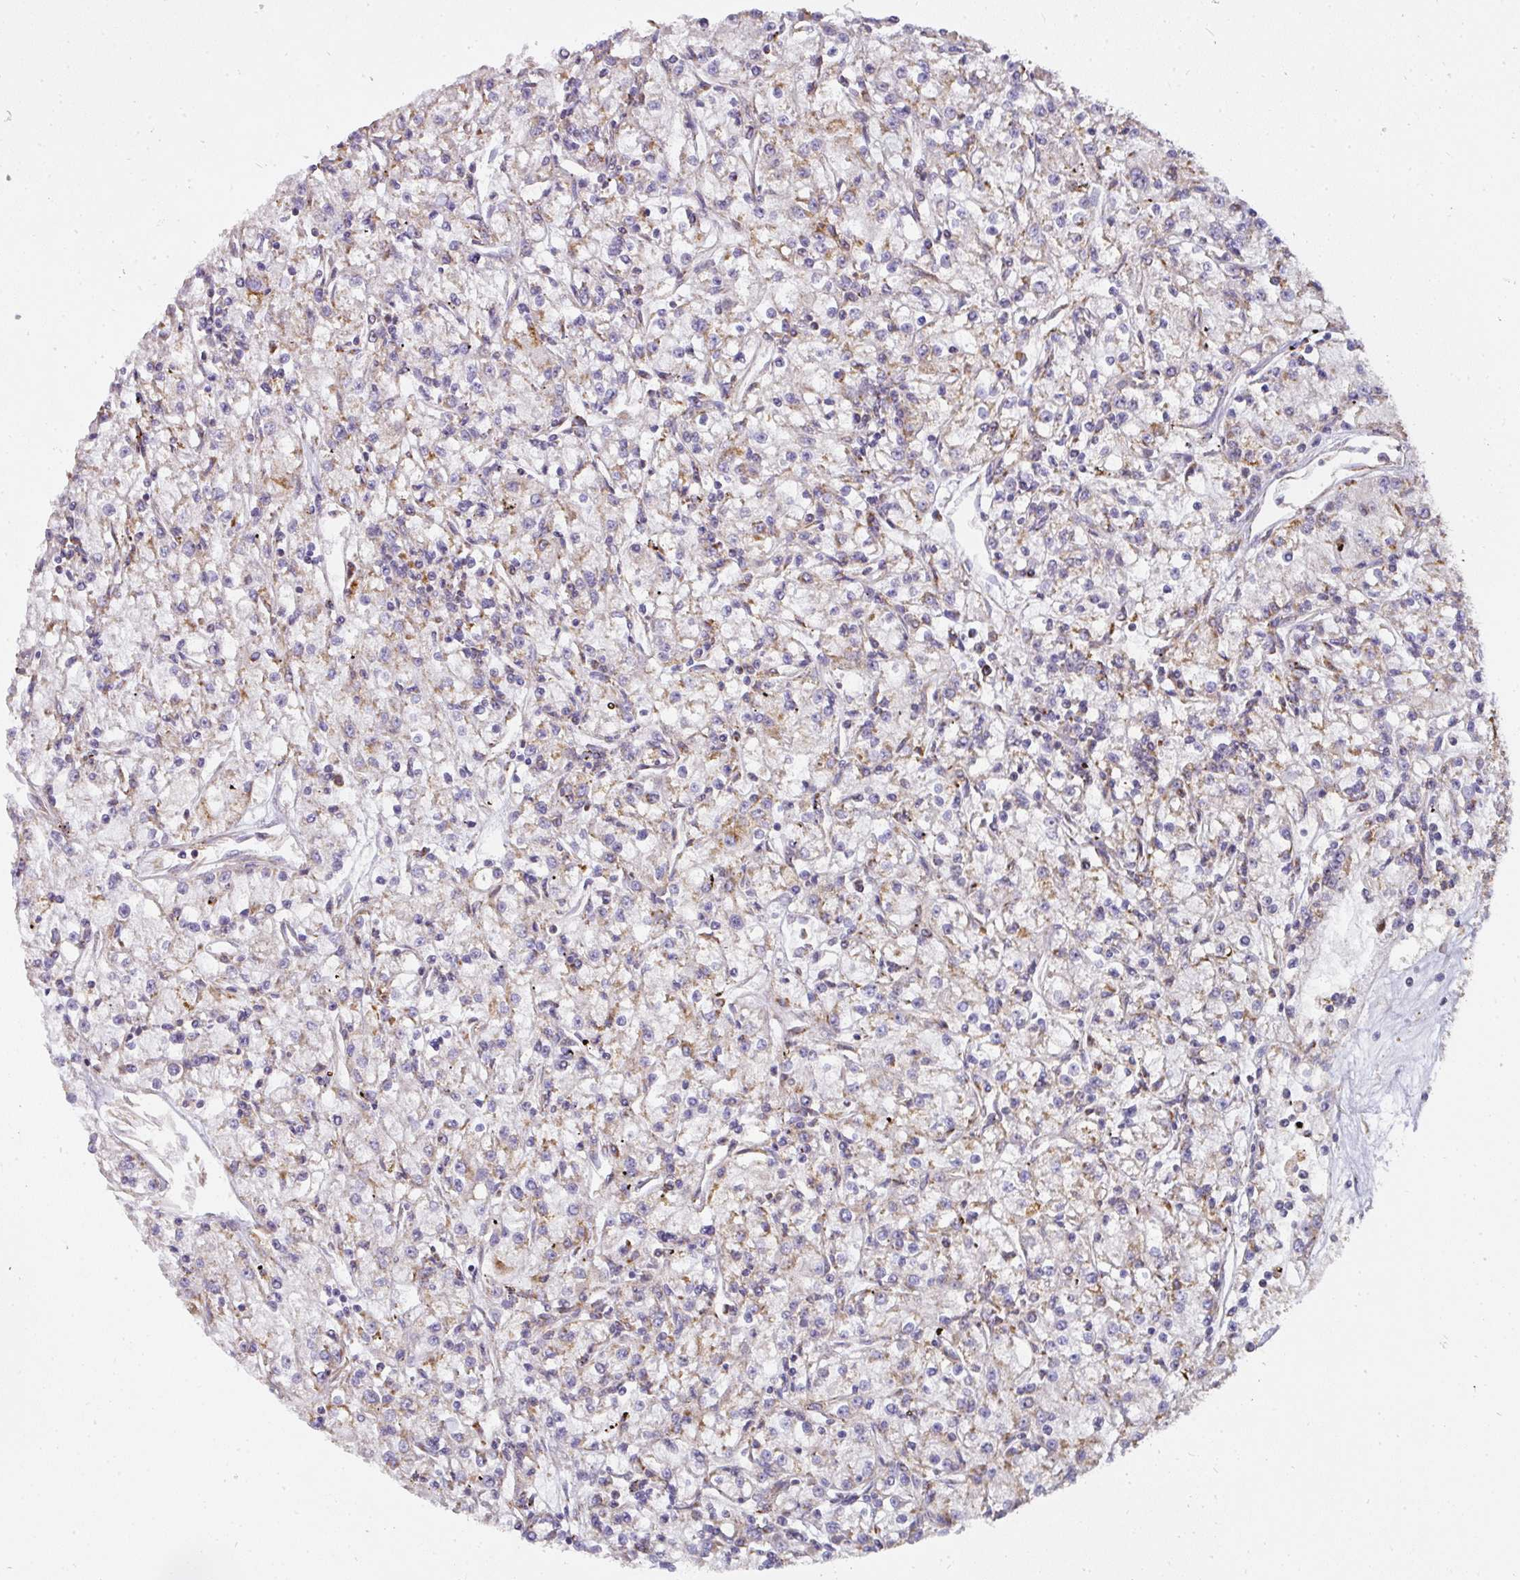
{"staining": {"intensity": "weak", "quantity": "25%-75%", "location": "cytoplasmic/membranous"}, "tissue": "renal cancer", "cell_type": "Tumor cells", "image_type": "cancer", "snomed": [{"axis": "morphology", "description": "Adenocarcinoma, NOS"}, {"axis": "topography", "description": "Kidney"}], "caption": "This image demonstrates renal cancer stained with immunohistochemistry (IHC) to label a protein in brown. The cytoplasmic/membranous of tumor cells show weak positivity for the protein. Nuclei are counter-stained blue.", "gene": "UQCRFS1", "patient": {"sex": "female", "age": 59}}